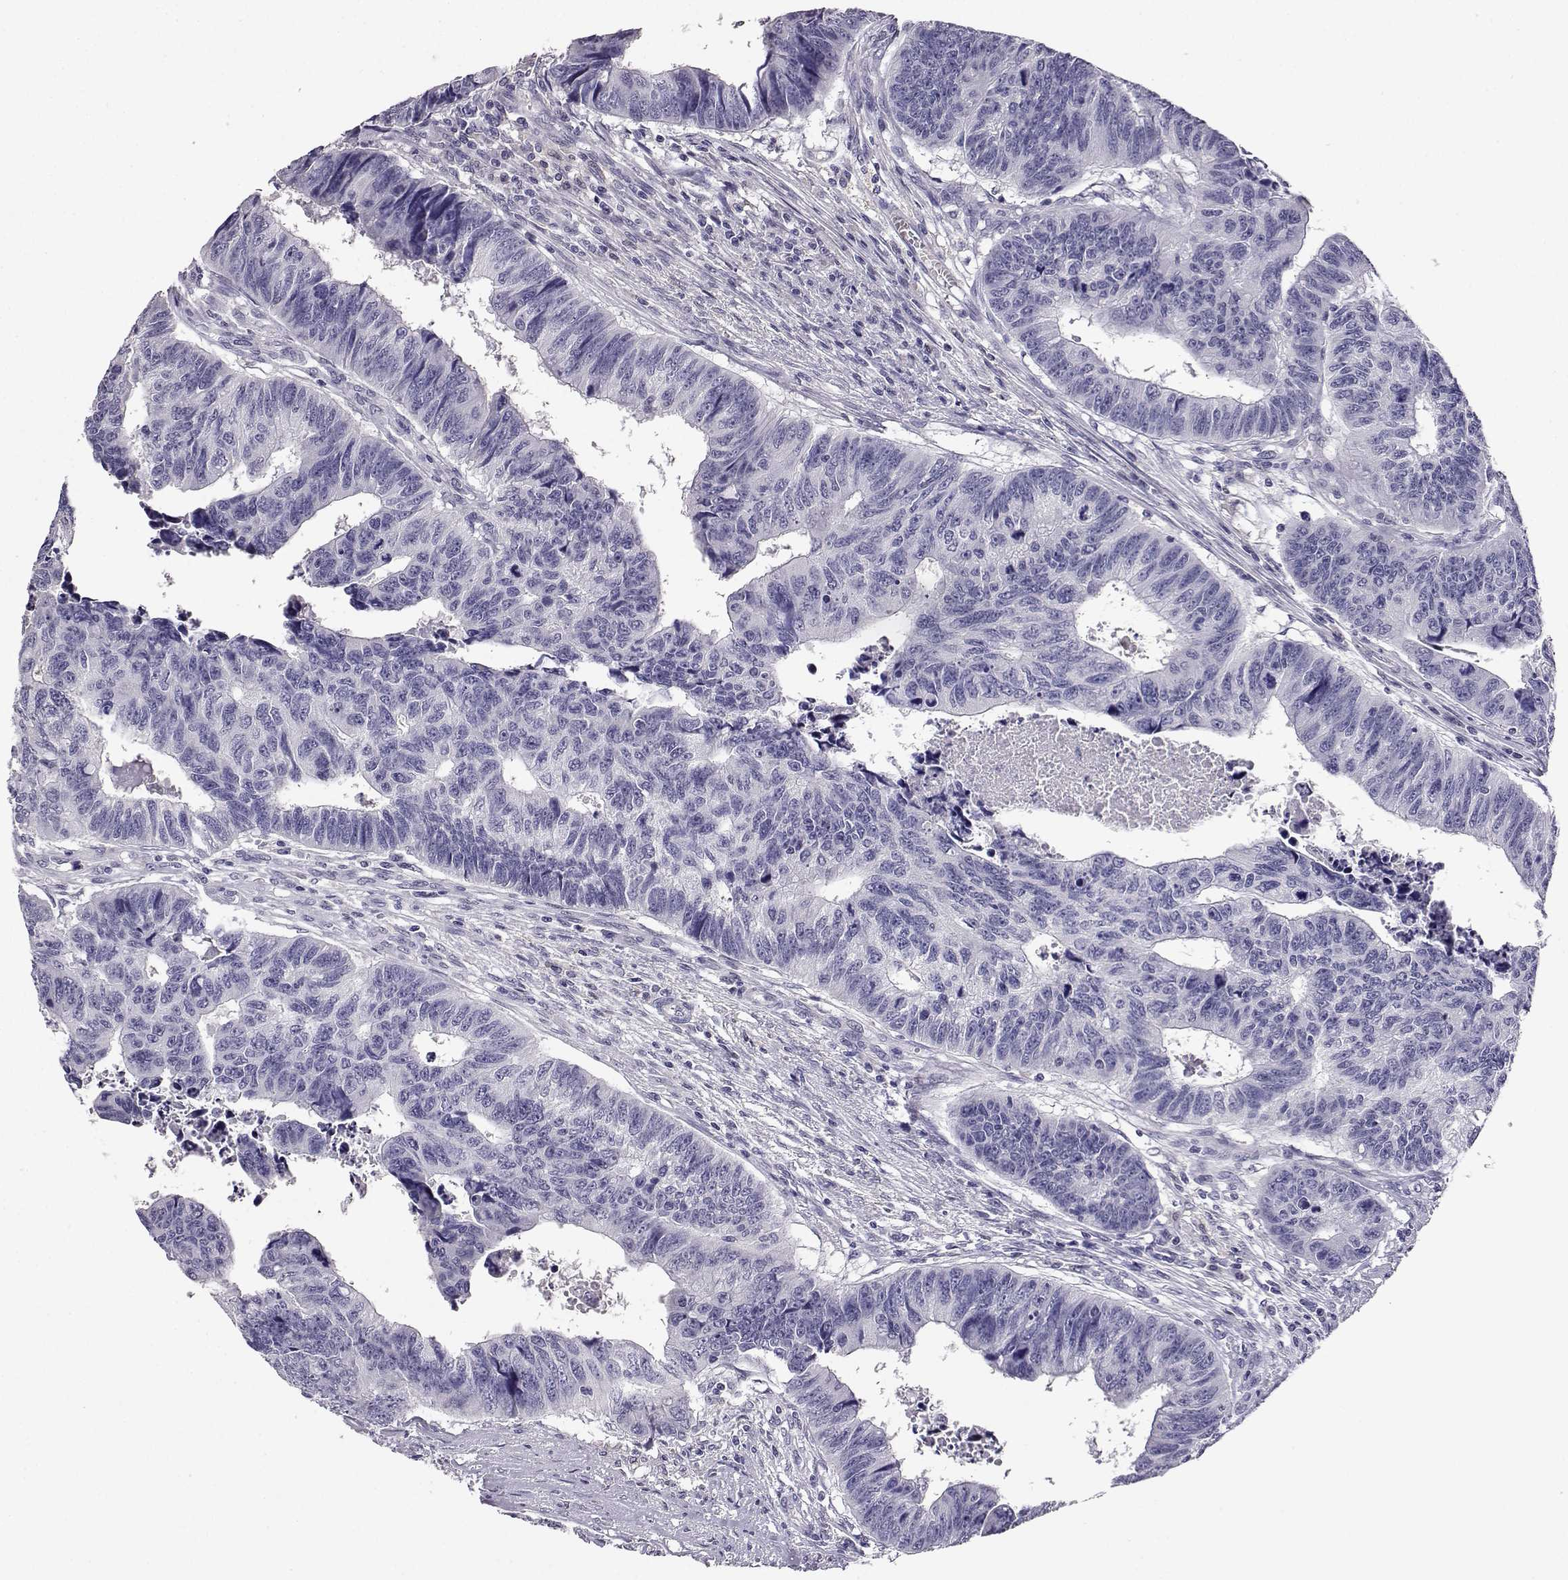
{"staining": {"intensity": "negative", "quantity": "none", "location": "none"}, "tissue": "colorectal cancer", "cell_type": "Tumor cells", "image_type": "cancer", "snomed": [{"axis": "morphology", "description": "Adenocarcinoma, NOS"}, {"axis": "topography", "description": "Rectum"}], "caption": "An immunohistochemistry image of colorectal cancer (adenocarcinoma) is shown. There is no staining in tumor cells of colorectal cancer (adenocarcinoma).", "gene": "AKR1B1", "patient": {"sex": "female", "age": 85}}